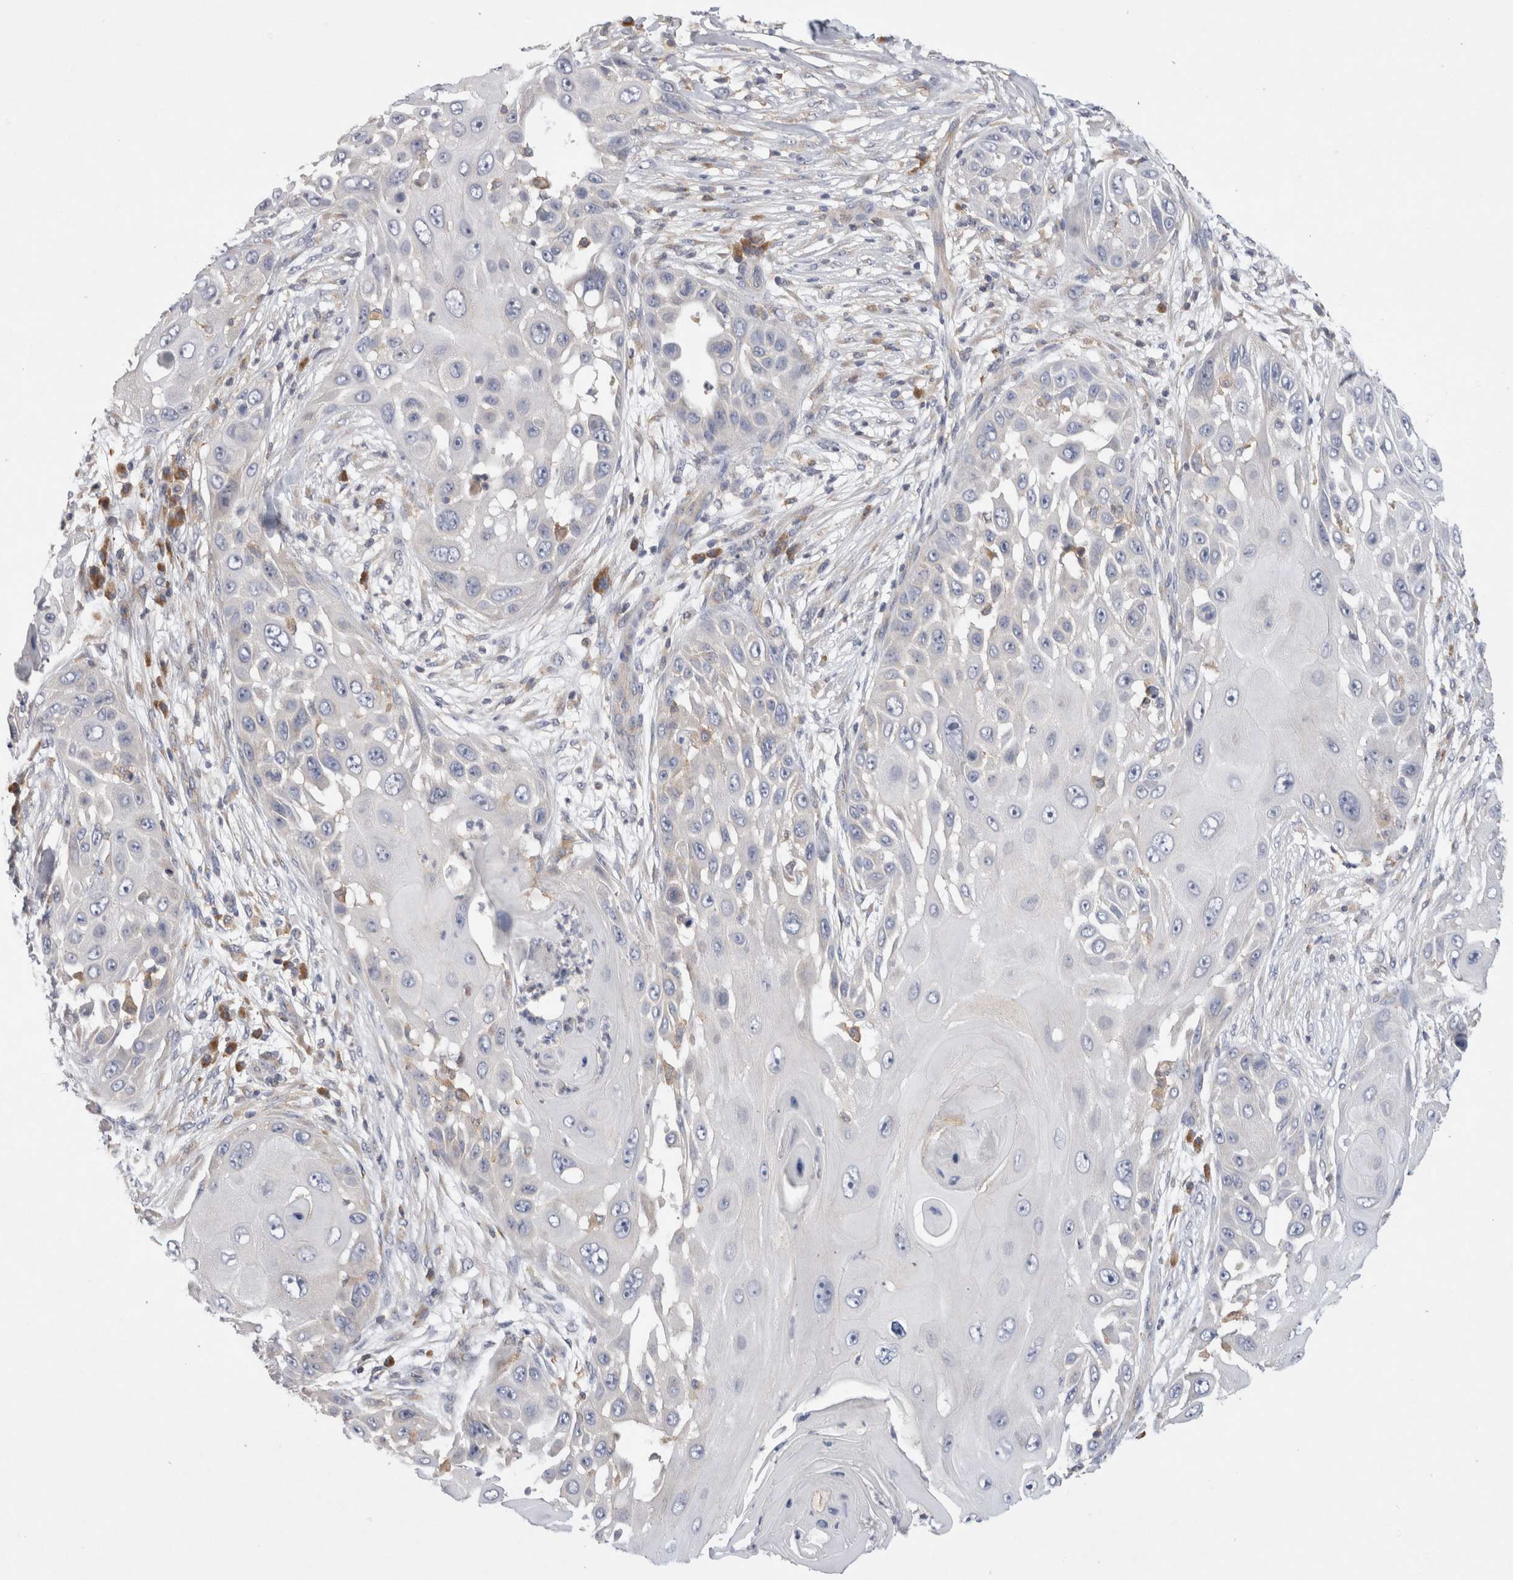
{"staining": {"intensity": "negative", "quantity": "none", "location": "none"}, "tissue": "skin cancer", "cell_type": "Tumor cells", "image_type": "cancer", "snomed": [{"axis": "morphology", "description": "Squamous cell carcinoma, NOS"}, {"axis": "topography", "description": "Skin"}], "caption": "DAB (3,3'-diaminobenzidine) immunohistochemical staining of human skin squamous cell carcinoma shows no significant expression in tumor cells.", "gene": "GAS1", "patient": {"sex": "female", "age": 44}}